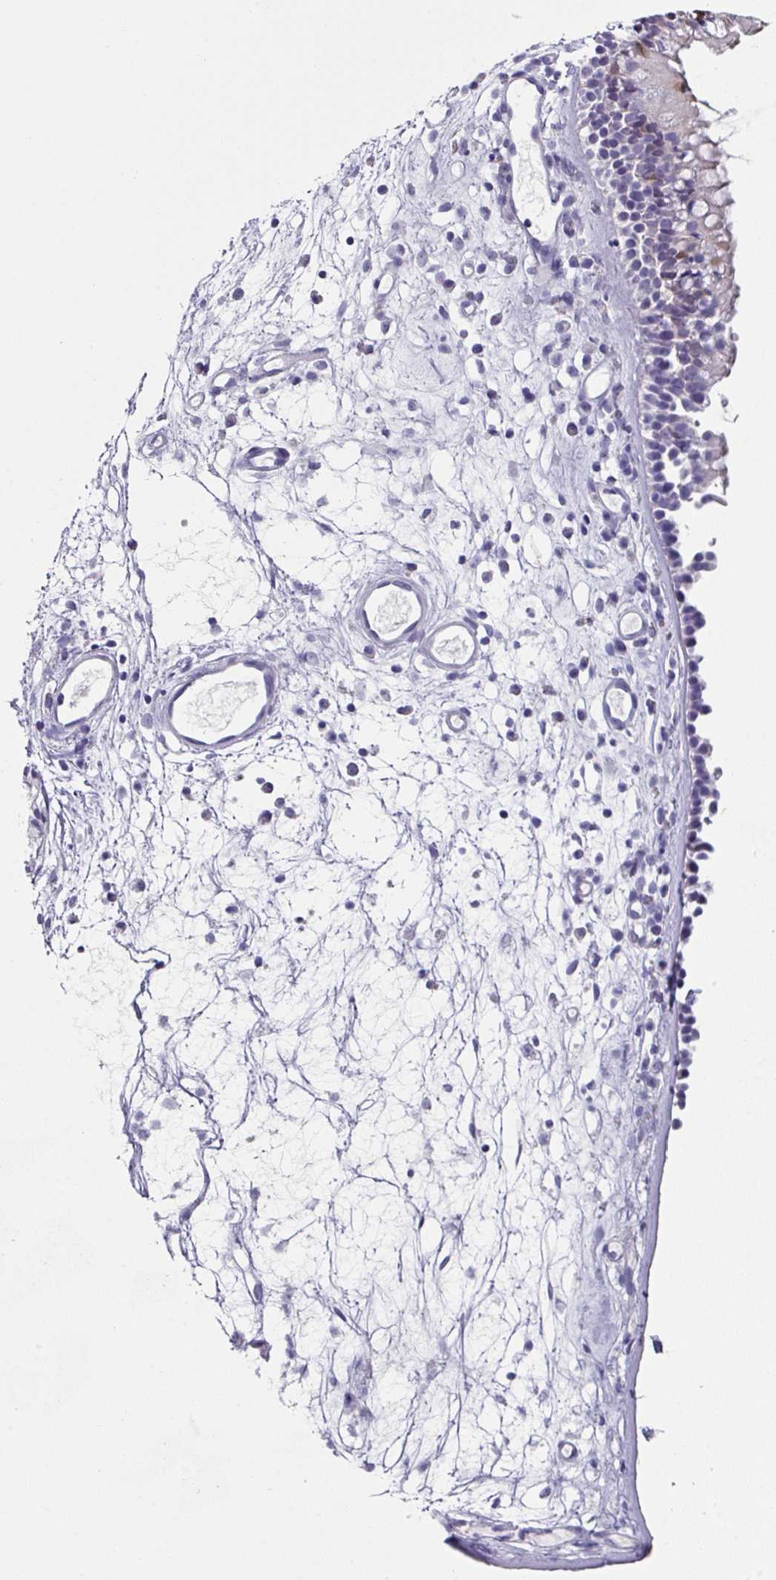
{"staining": {"intensity": "moderate", "quantity": "<25%", "location": "nuclear"}, "tissue": "nasopharynx", "cell_type": "Respiratory epithelial cells", "image_type": "normal", "snomed": [{"axis": "morphology", "description": "Normal tissue, NOS"}, {"axis": "topography", "description": "Nasopharynx"}], "caption": "Immunohistochemical staining of unremarkable nasopharynx reveals <25% levels of moderate nuclear protein expression in about <25% of respiratory epithelial cells.", "gene": "DEFB115", "patient": {"sex": "male", "age": 63}}